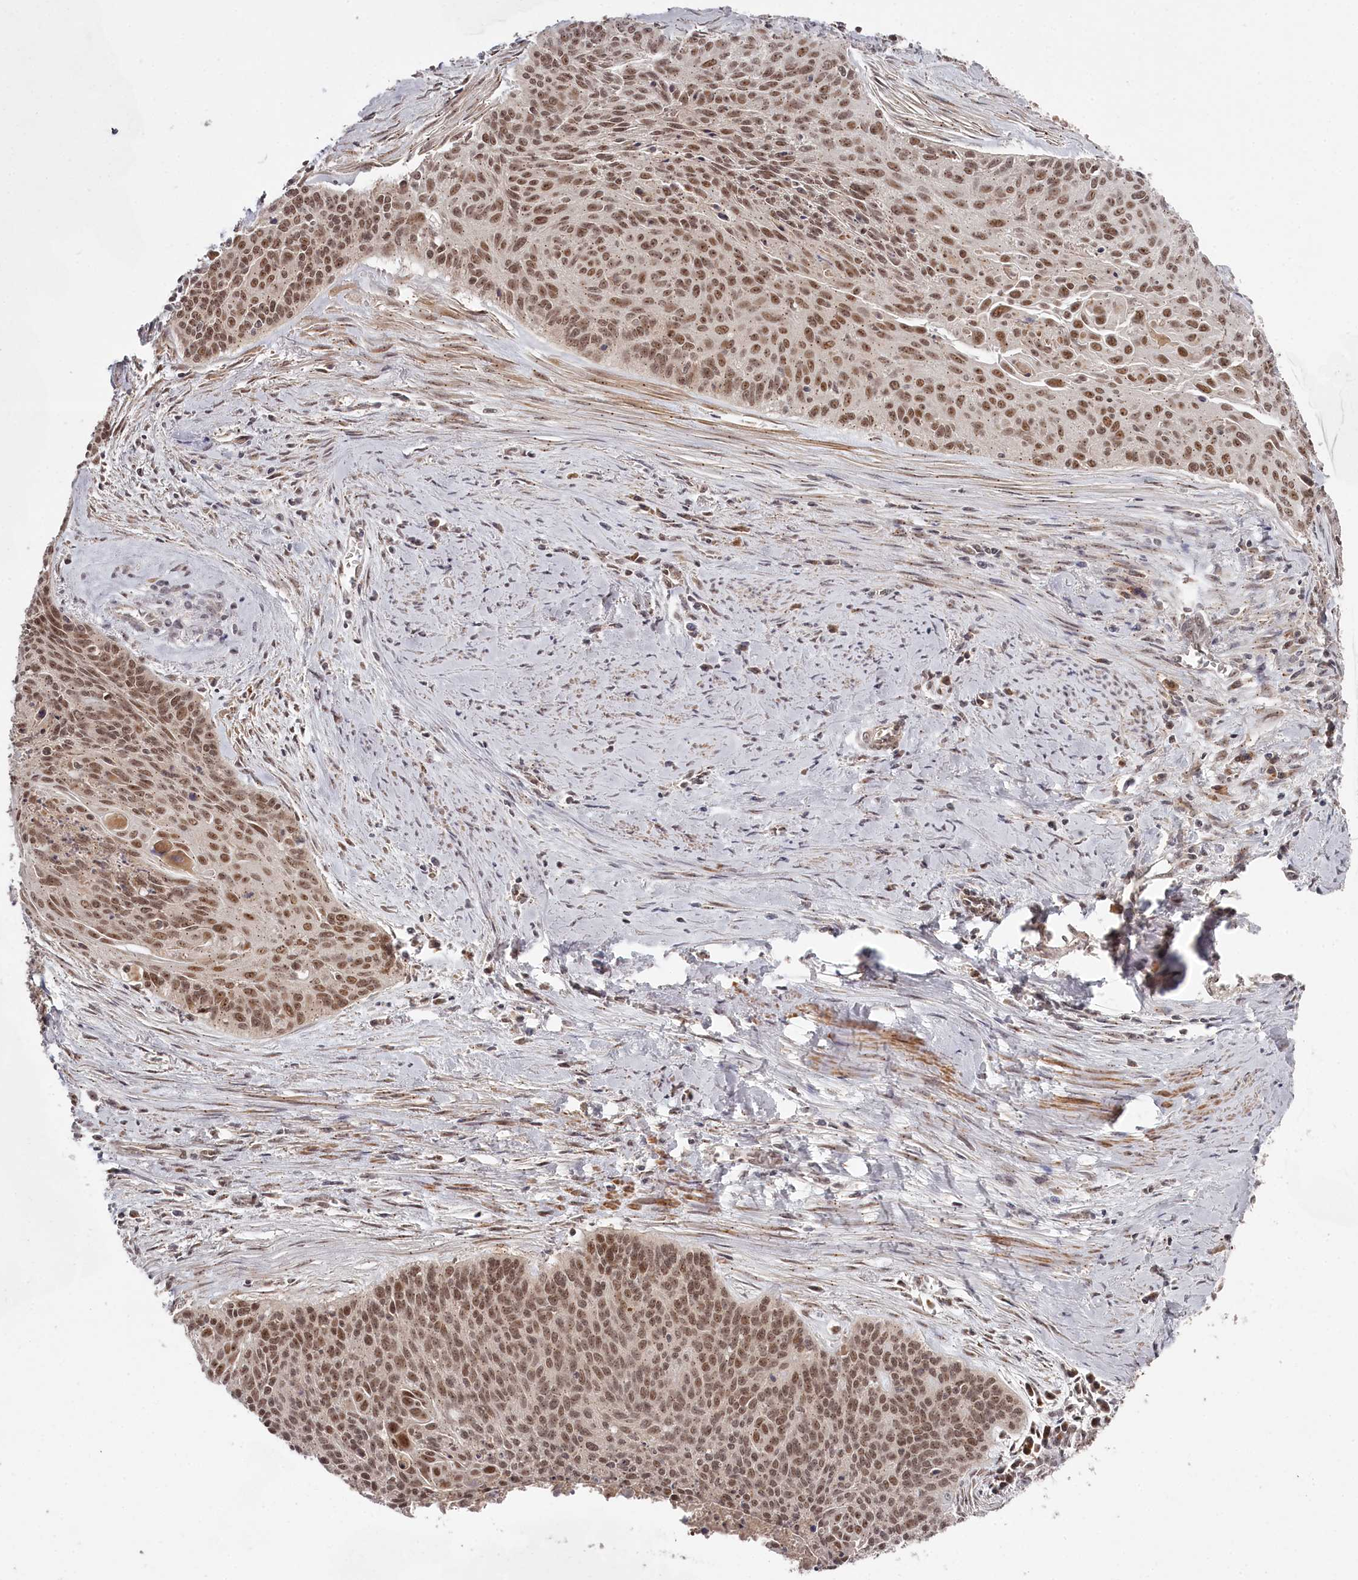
{"staining": {"intensity": "moderate", "quantity": ">75%", "location": "nuclear"}, "tissue": "cervical cancer", "cell_type": "Tumor cells", "image_type": "cancer", "snomed": [{"axis": "morphology", "description": "Squamous cell carcinoma, NOS"}, {"axis": "topography", "description": "Cervix"}], "caption": "Immunohistochemical staining of human cervical cancer demonstrates medium levels of moderate nuclear protein staining in about >75% of tumor cells. (Stains: DAB (3,3'-diaminobenzidine) in brown, nuclei in blue, Microscopy: brightfield microscopy at high magnification).", "gene": "EXOSC1", "patient": {"sex": "female", "age": 55}}